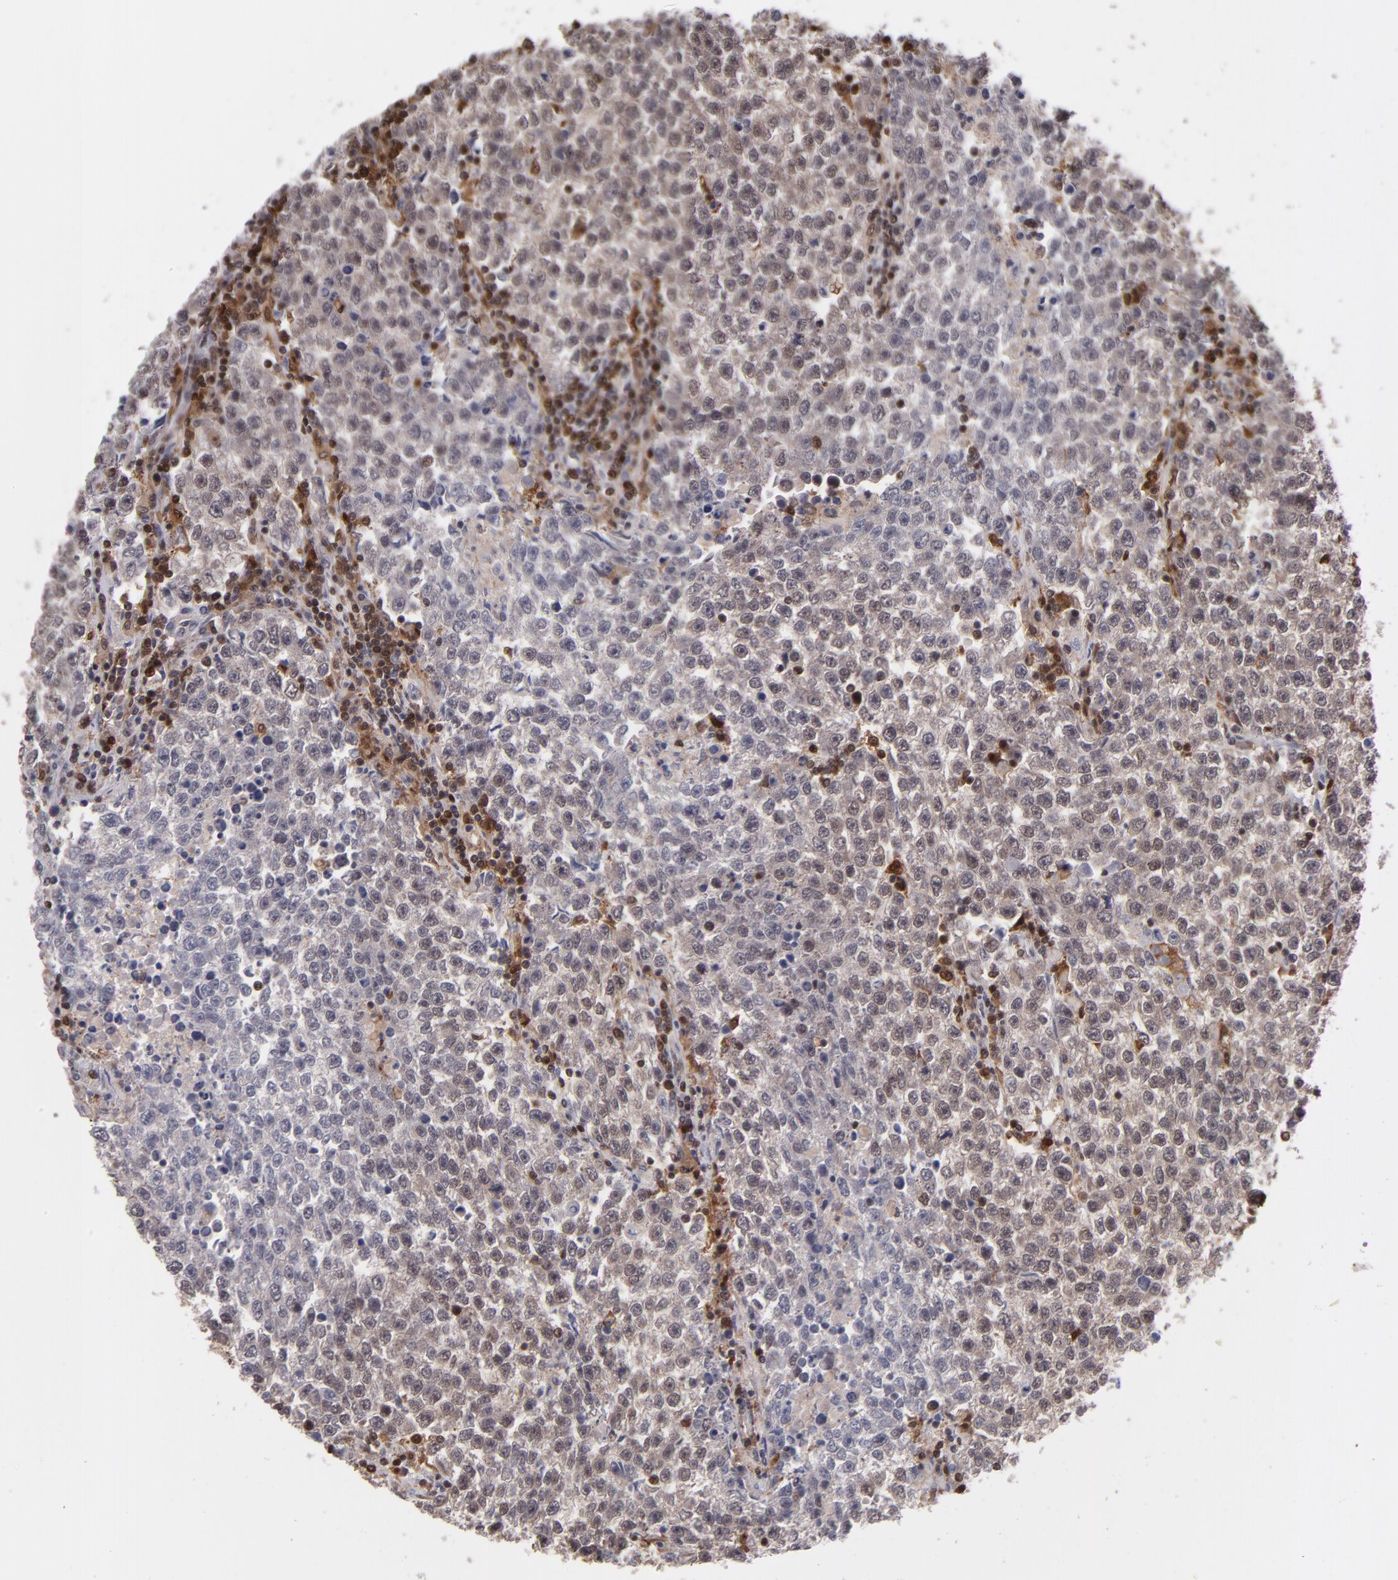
{"staining": {"intensity": "weak", "quantity": "<25%", "location": "cytoplasmic/membranous,nuclear"}, "tissue": "testis cancer", "cell_type": "Tumor cells", "image_type": "cancer", "snomed": [{"axis": "morphology", "description": "Seminoma, NOS"}, {"axis": "topography", "description": "Testis"}], "caption": "DAB (3,3'-diaminobenzidine) immunohistochemical staining of human testis cancer shows no significant staining in tumor cells.", "gene": "GRB2", "patient": {"sex": "male", "age": 36}}